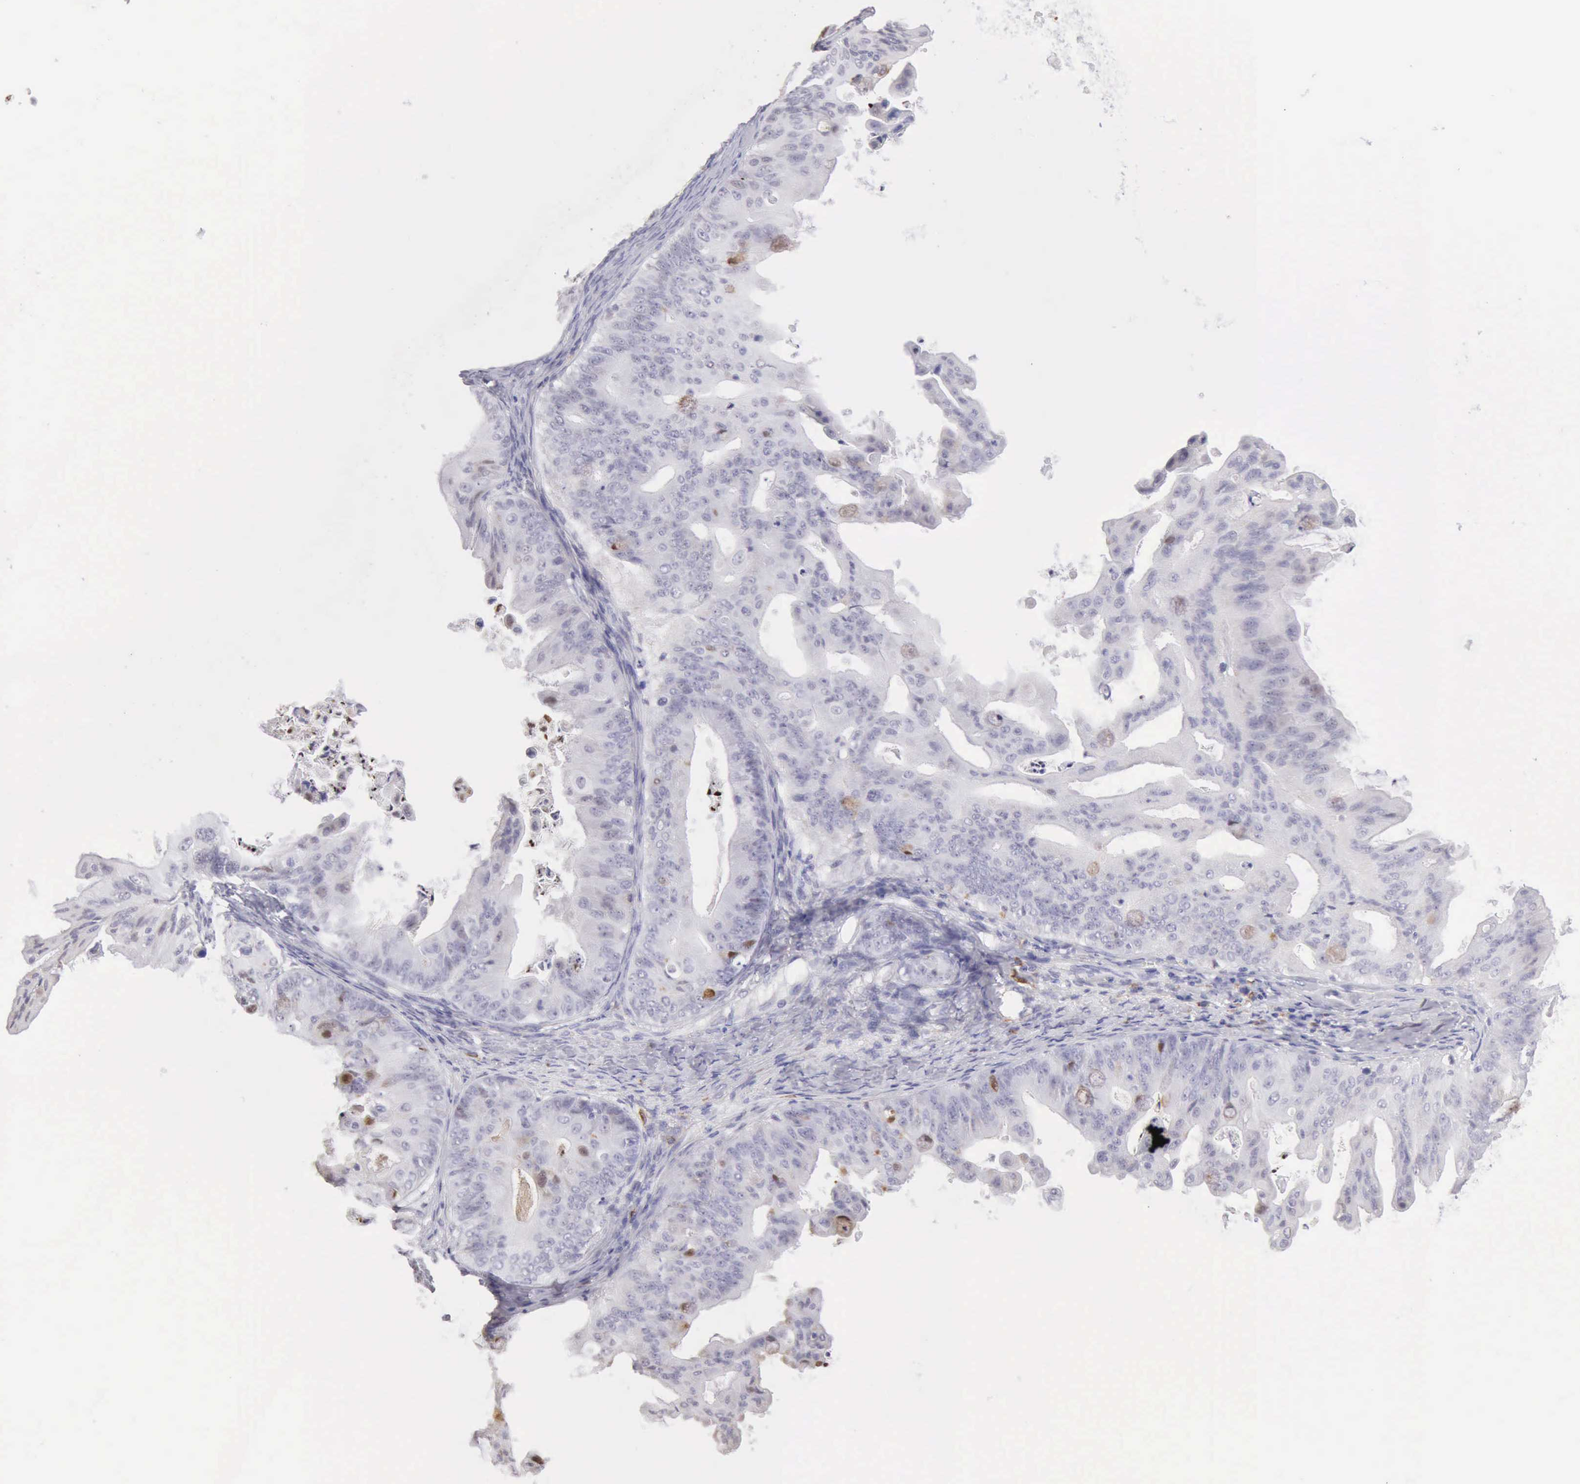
{"staining": {"intensity": "negative", "quantity": "none", "location": "none"}, "tissue": "ovarian cancer", "cell_type": "Tumor cells", "image_type": "cancer", "snomed": [{"axis": "morphology", "description": "Cystadenocarcinoma, mucinous, NOS"}, {"axis": "topography", "description": "Ovary"}], "caption": "Immunohistochemistry (IHC) of human ovarian mucinous cystadenocarcinoma shows no positivity in tumor cells.", "gene": "RNASE1", "patient": {"sex": "female", "age": 37}}